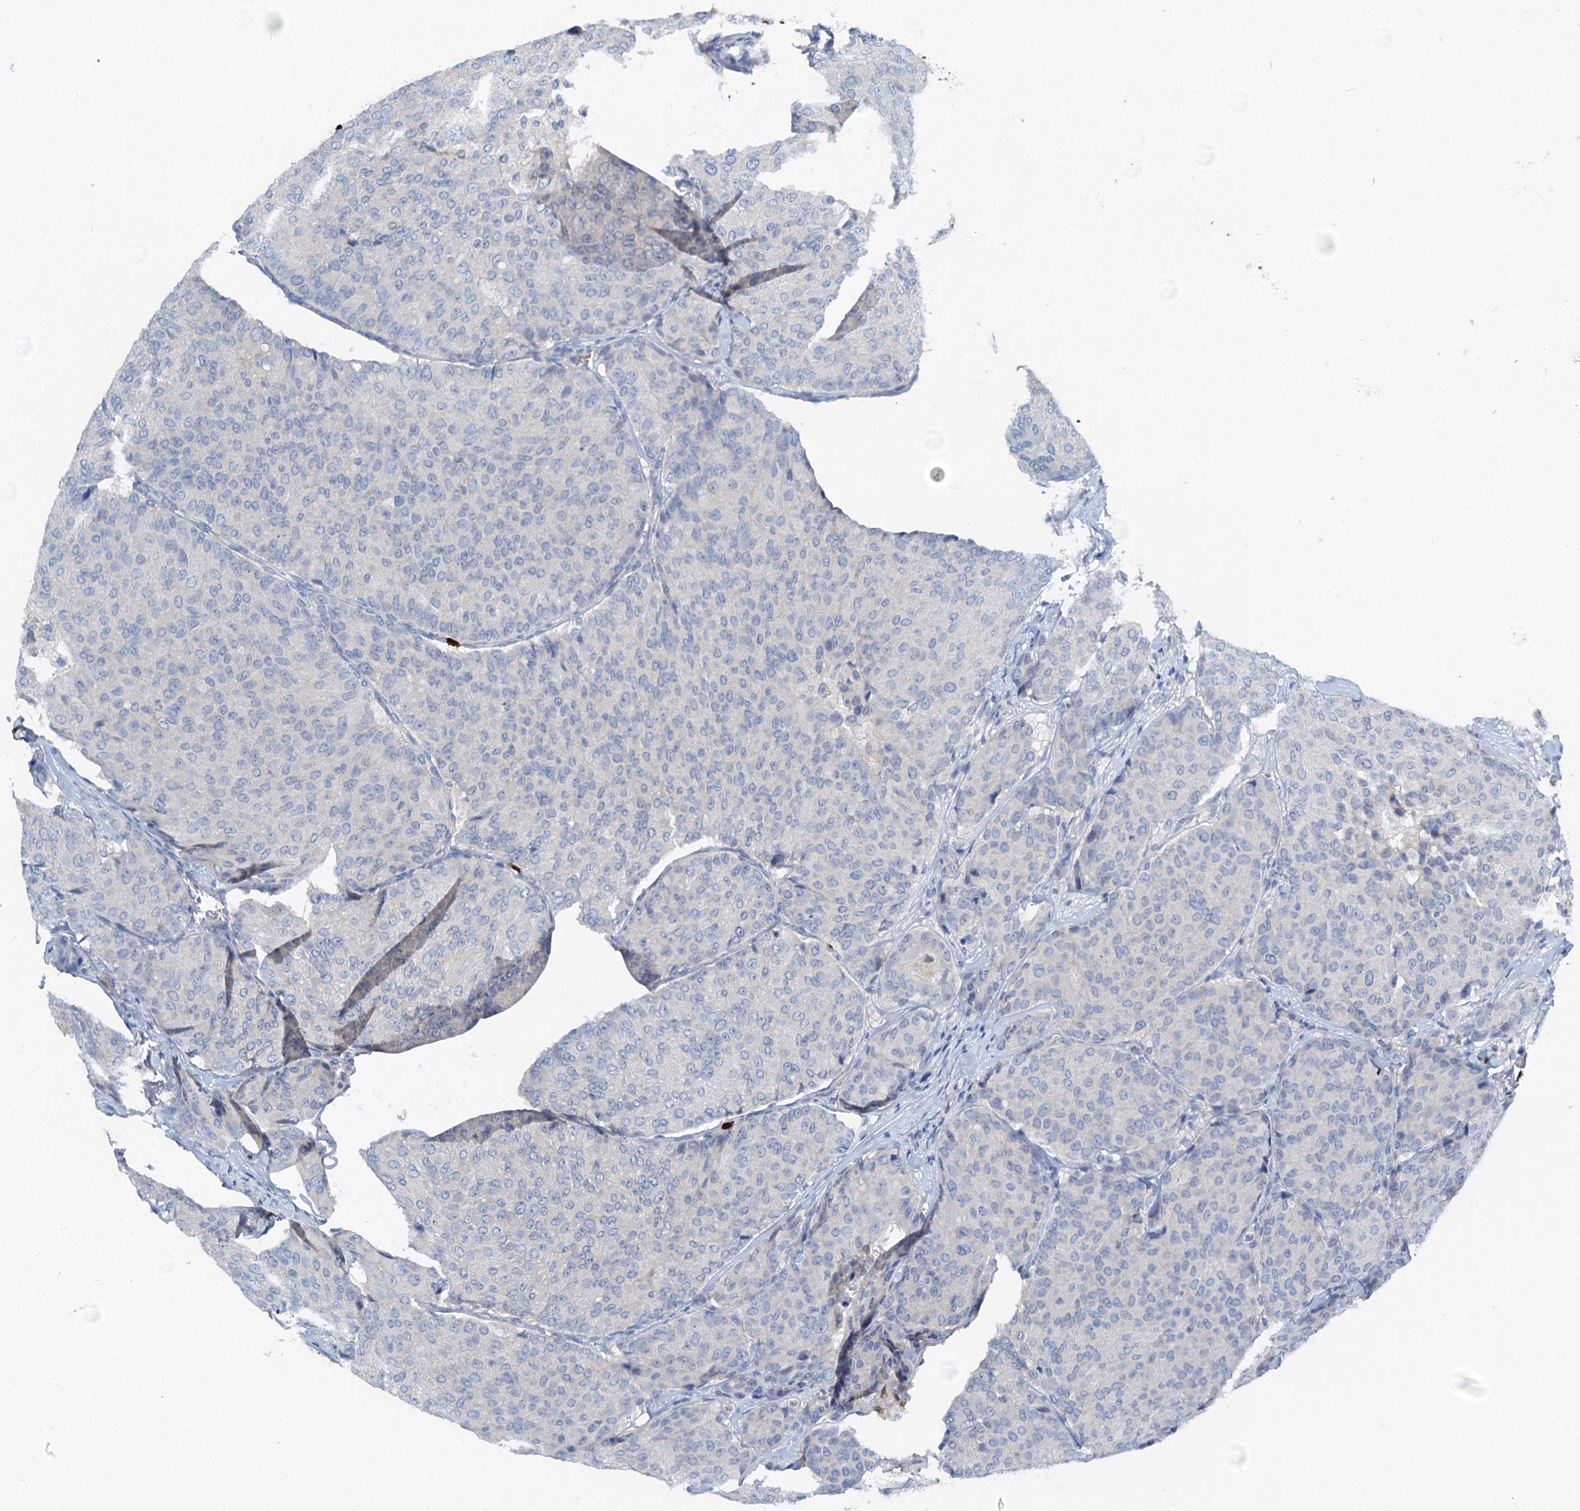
{"staining": {"intensity": "negative", "quantity": "none", "location": "none"}, "tissue": "breast cancer", "cell_type": "Tumor cells", "image_type": "cancer", "snomed": [{"axis": "morphology", "description": "Duct carcinoma"}, {"axis": "topography", "description": "Breast"}], "caption": "The histopathology image shows no staining of tumor cells in breast cancer (intraductal carcinoma).", "gene": "OTOA", "patient": {"sex": "female", "age": 75}}